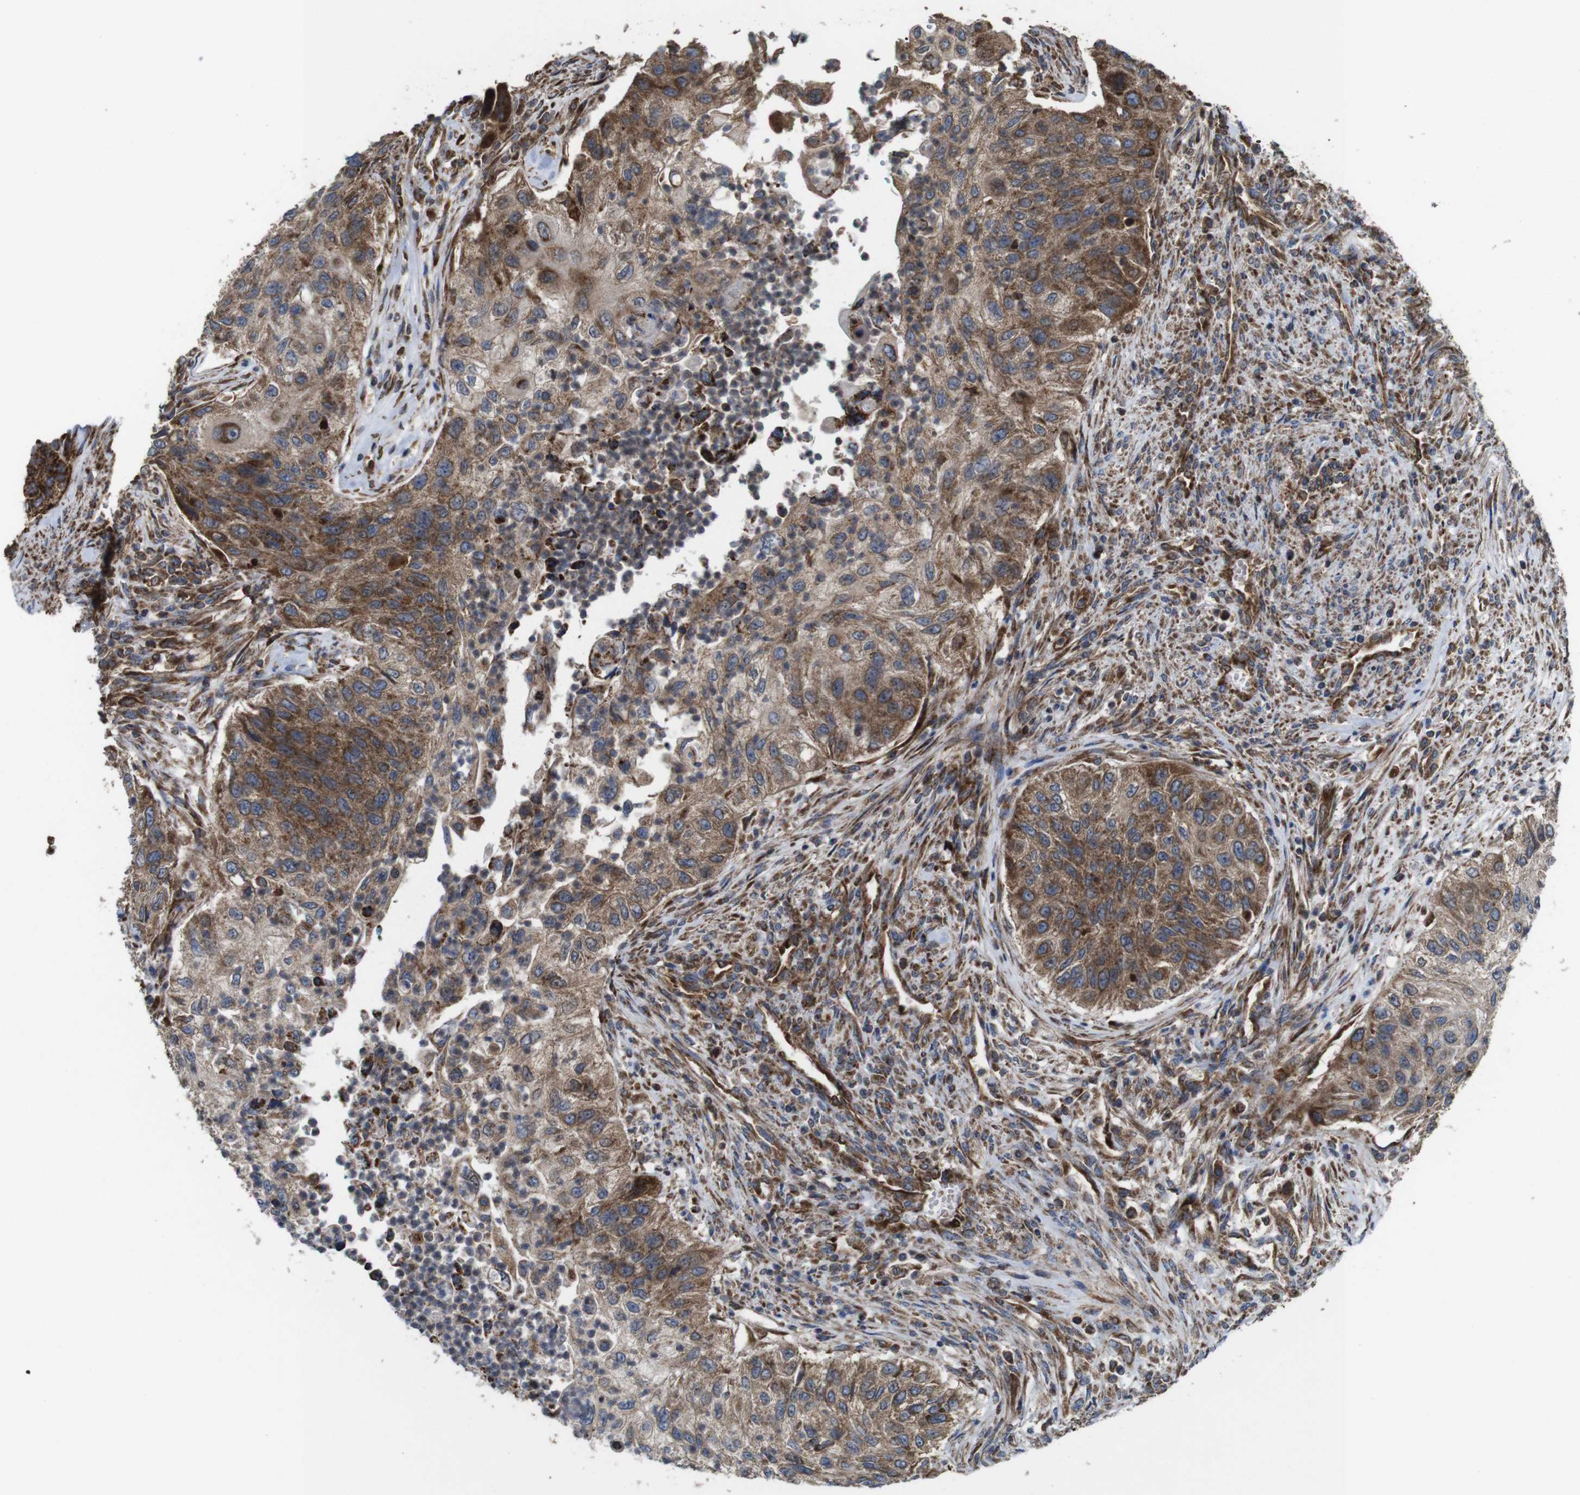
{"staining": {"intensity": "moderate", "quantity": ">75%", "location": "cytoplasmic/membranous"}, "tissue": "urothelial cancer", "cell_type": "Tumor cells", "image_type": "cancer", "snomed": [{"axis": "morphology", "description": "Urothelial carcinoma, High grade"}, {"axis": "topography", "description": "Urinary bladder"}], "caption": "Protein staining displays moderate cytoplasmic/membranous staining in approximately >75% of tumor cells in urothelial cancer.", "gene": "HK1", "patient": {"sex": "female", "age": 60}}